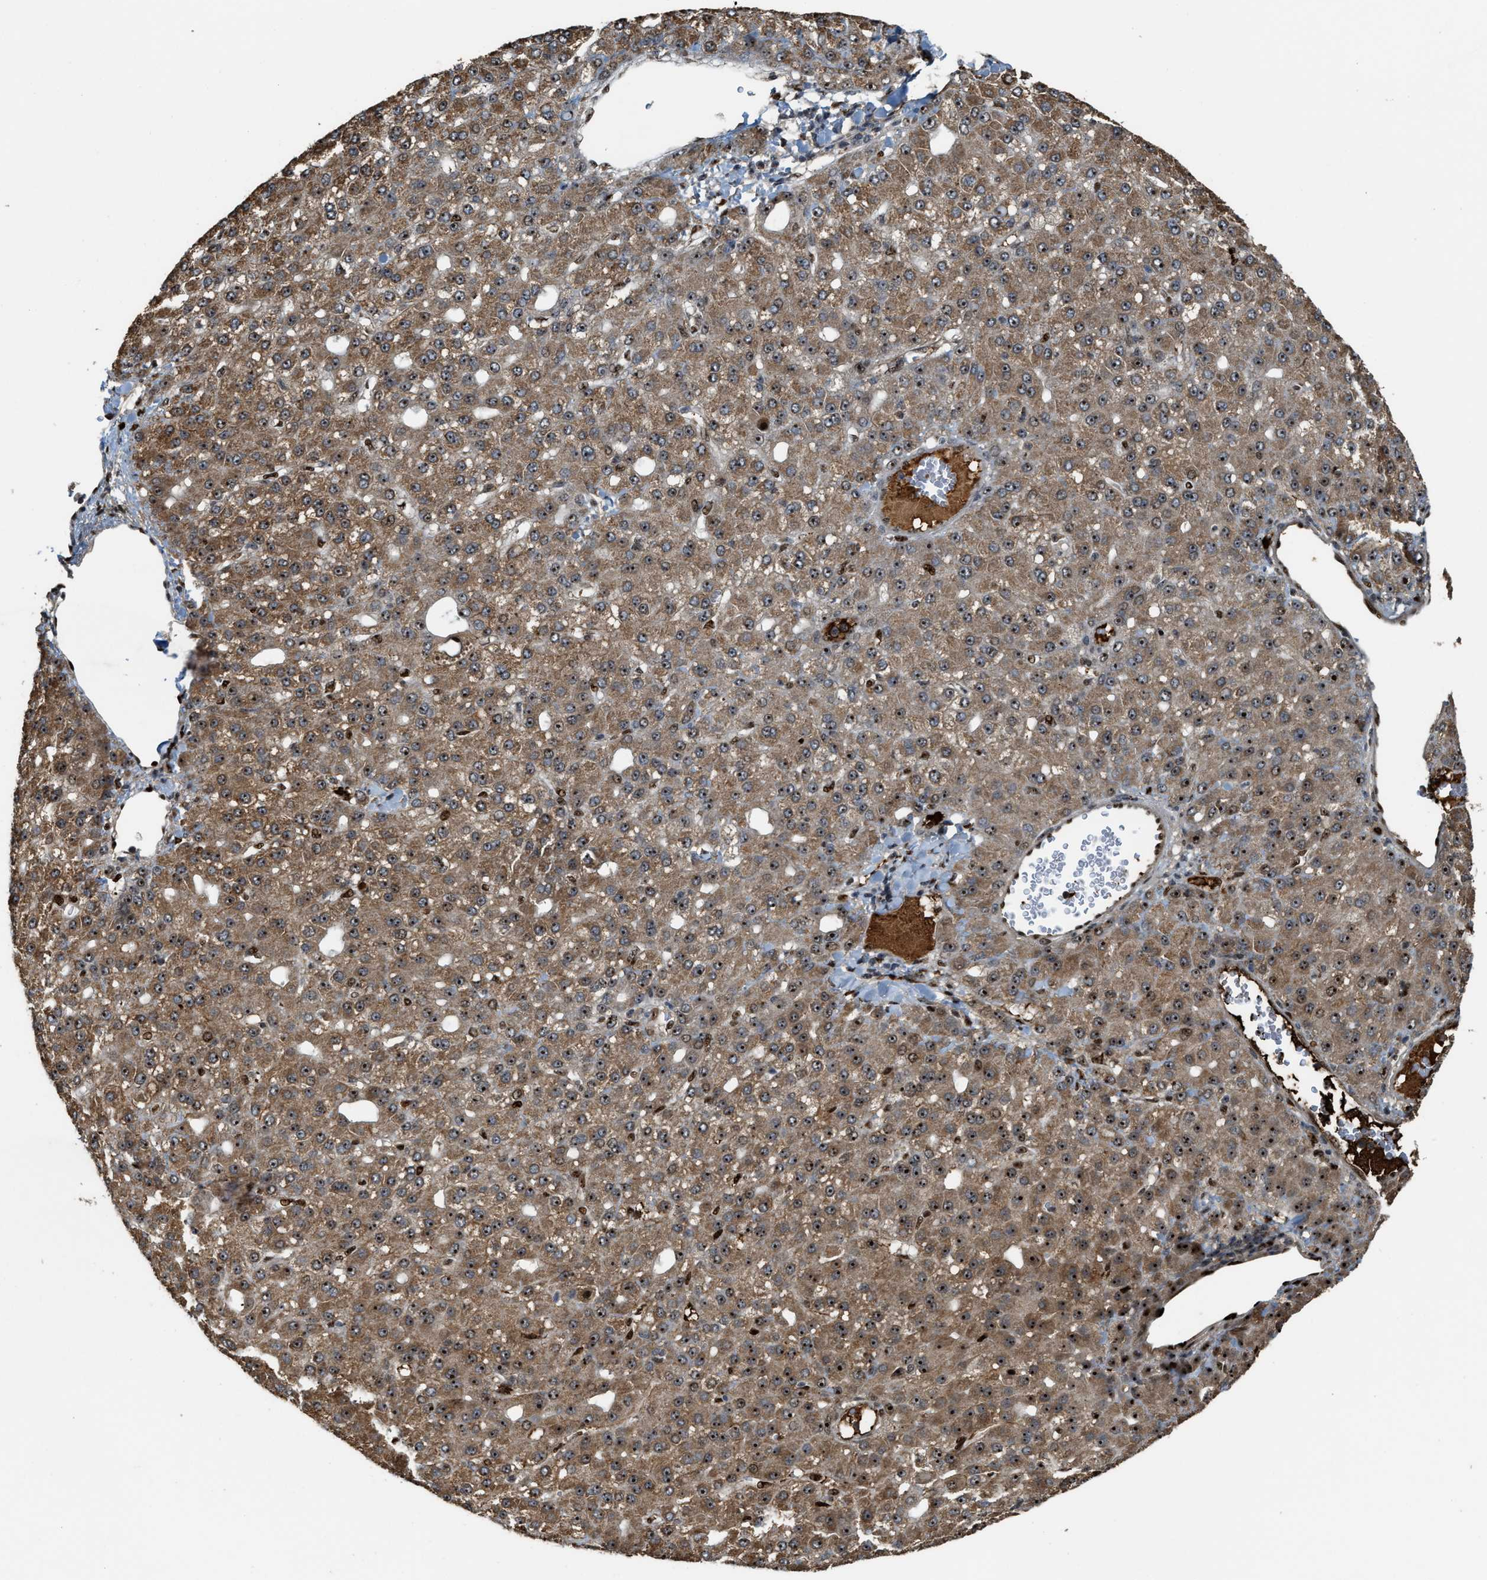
{"staining": {"intensity": "moderate", "quantity": ">75%", "location": "cytoplasmic/membranous,nuclear"}, "tissue": "liver cancer", "cell_type": "Tumor cells", "image_type": "cancer", "snomed": [{"axis": "morphology", "description": "Carcinoma, Hepatocellular, NOS"}, {"axis": "topography", "description": "Liver"}], "caption": "Hepatocellular carcinoma (liver) was stained to show a protein in brown. There is medium levels of moderate cytoplasmic/membranous and nuclear positivity in about >75% of tumor cells.", "gene": "ZNF687", "patient": {"sex": "male", "age": 67}}